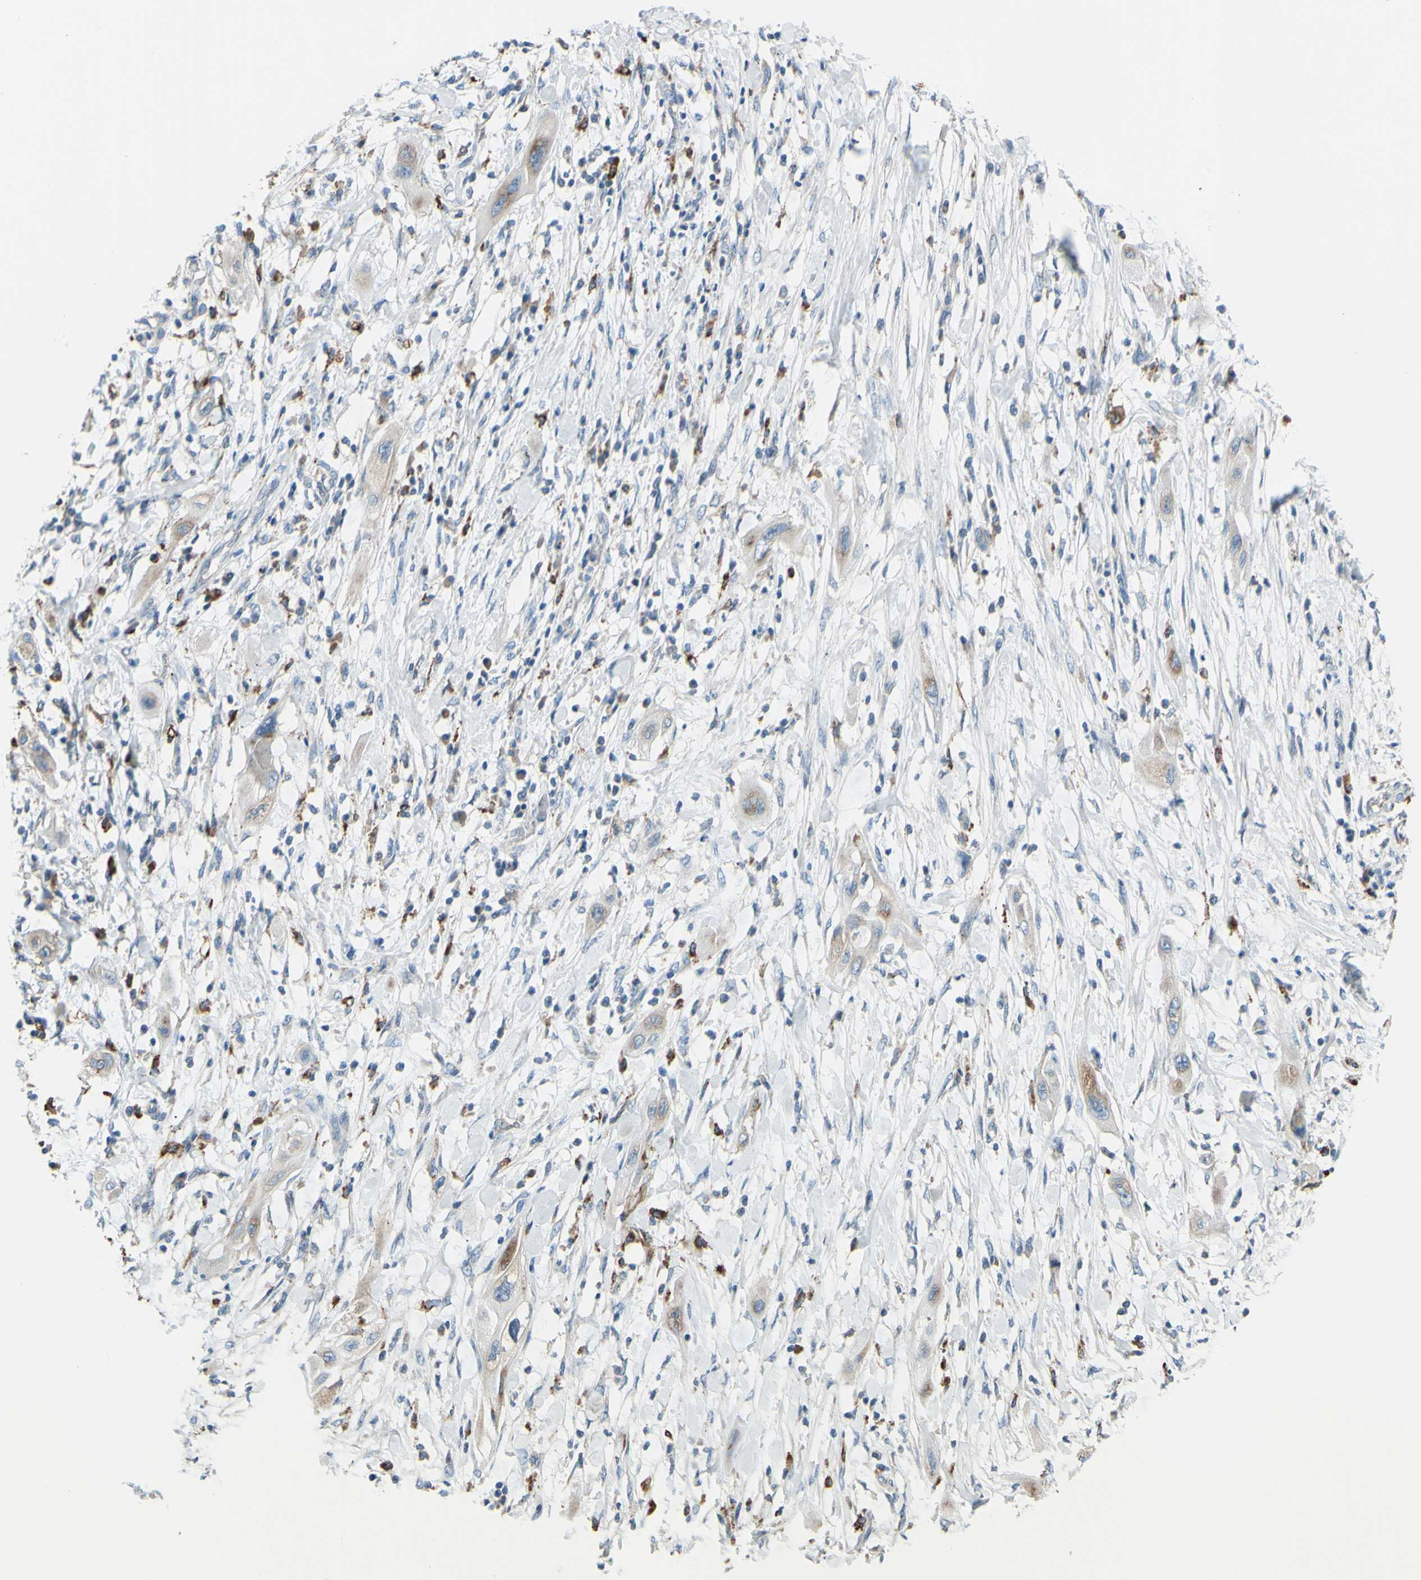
{"staining": {"intensity": "weak", "quantity": ">75%", "location": "cytoplasmic/membranous"}, "tissue": "lung cancer", "cell_type": "Tumor cells", "image_type": "cancer", "snomed": [{"axis": "morphology", "description": "Squamous cell carcinoma, NOS"}, {"axis": "topography", "description": "Lung"}], "caption": "This image exhibits lung cancer stained with immunohistochemistry (IHC) to label a protein in brown. The cytoplasmic/membranous of tumor cells show weak positivity for the protein. Nuclei are counter-stained blue.", "gene": "CTSD", "patient": {"sex": "female", "age": 47}}